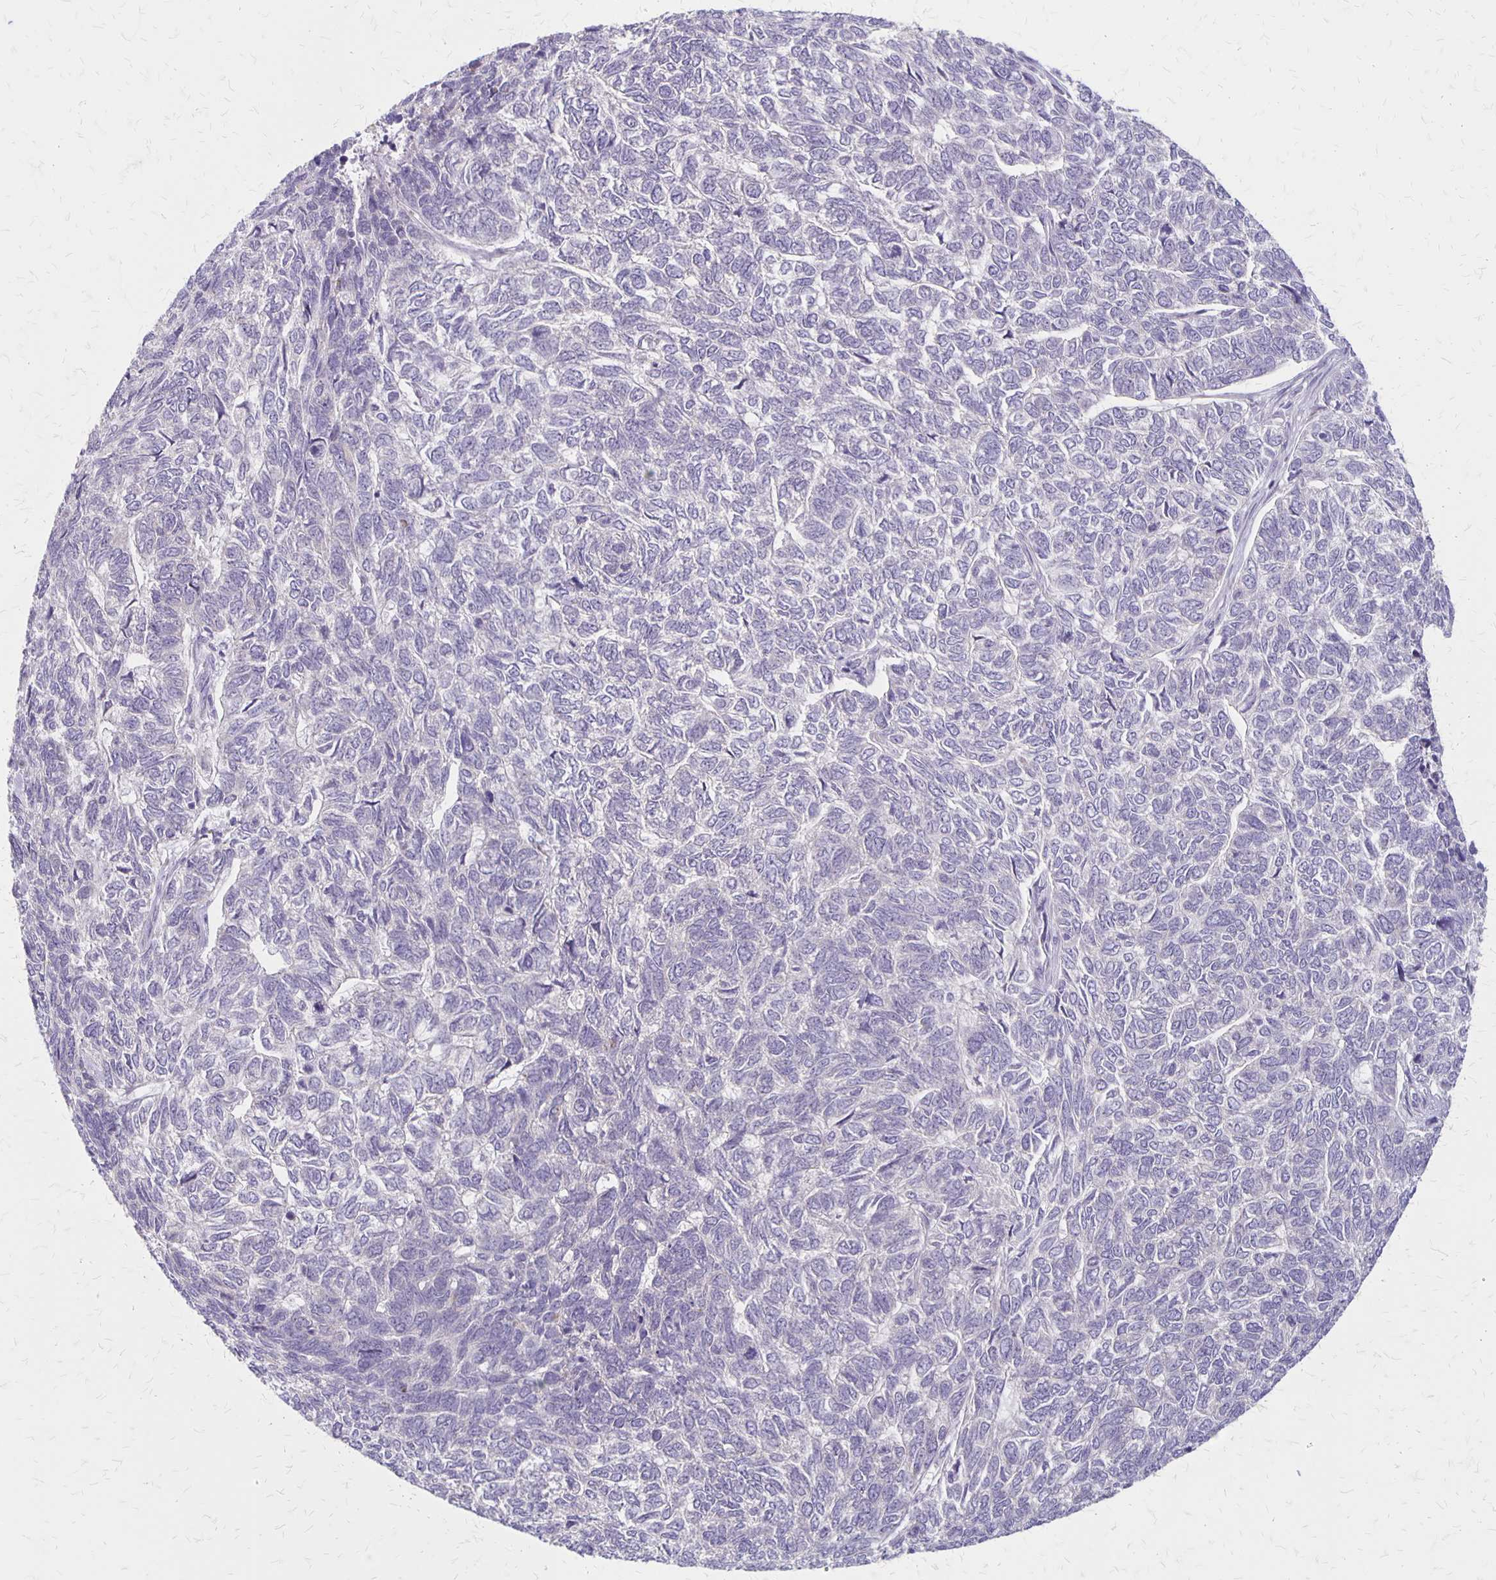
{"staining": {"intensity": "negative", "quantity": "none", "location": "none"}, "tissue": "skin cancer", "cell_type": "Tumor cells", "image_type": "cancer", "snomed": [{"axis": "morphology", "description": "Basal cell carcinoma"}, {"axis": "topography", "description": "Skin"}], "caption": "Histopathology image shows no protein positivity in tumor cells of skin cancer (basal cell carcinoma) tissue. (DAB (3,3'-diaminobenzidine) immunohistochemistry (IHC) visualized using brightfield microscopy, high magnification).", "gene": "HOMER1", "patient": {"sex": "female", "age": 65}}